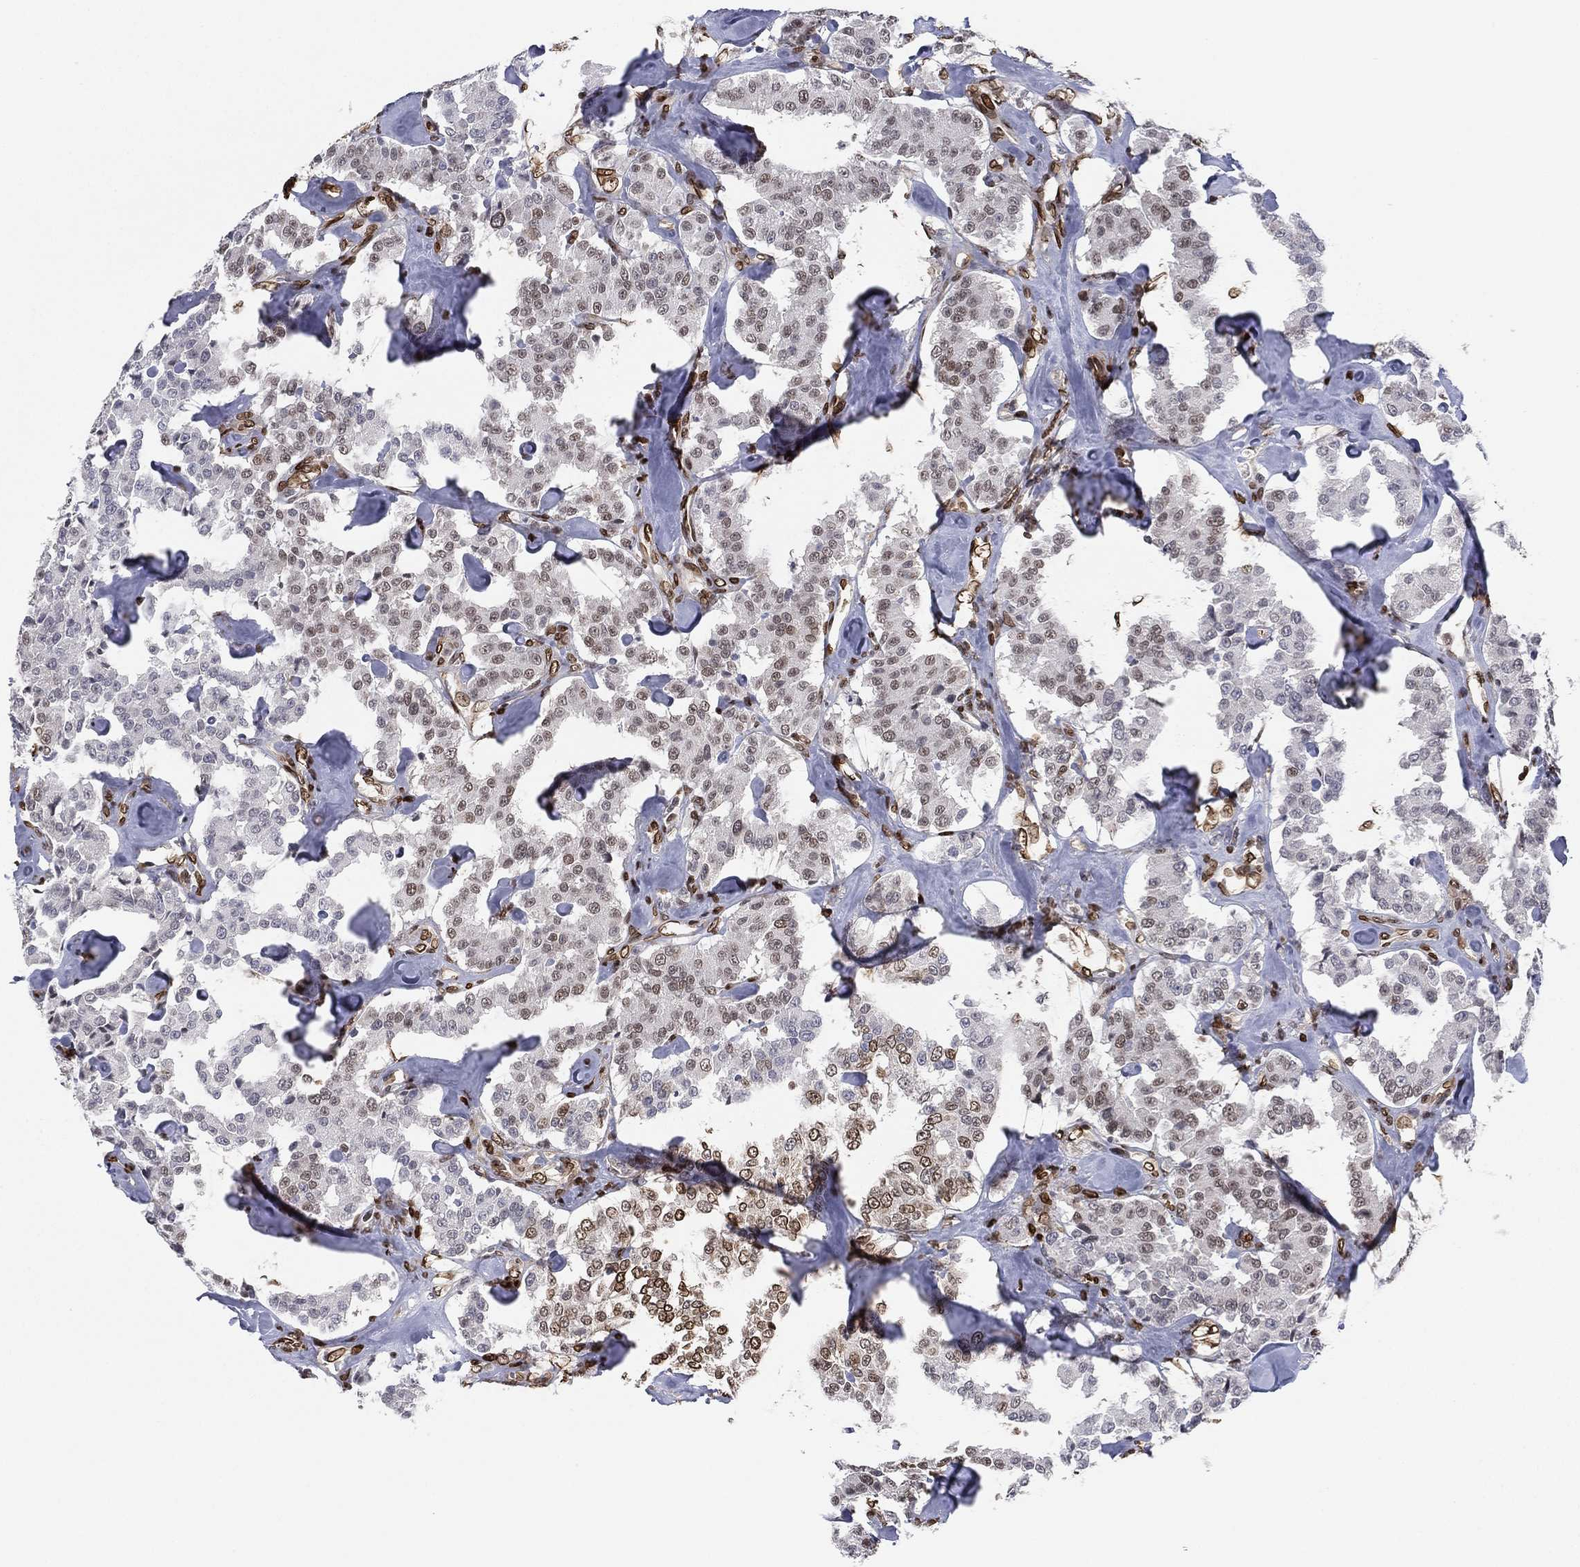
{"staining": {"intensity": "moderate", "quantity": "25%-75%", "location": "nuclear"}, "tissue": "carcinoid", "cell_type": "Tumor cells", "image_type": "cancer", "snomed": [{"axis": "morphology", "description": "Carcinoid, malignant, NOS"}, {"axis": "topography", "description": "Pancreas"}], "caption": "Immunohistochemical staining of carcinoid shows medium levels of moderate nuclear staining in about 25%-75% of tumor cells.", "gene": "LMNB1", "patient": {"sex": "male", "age": 41}}